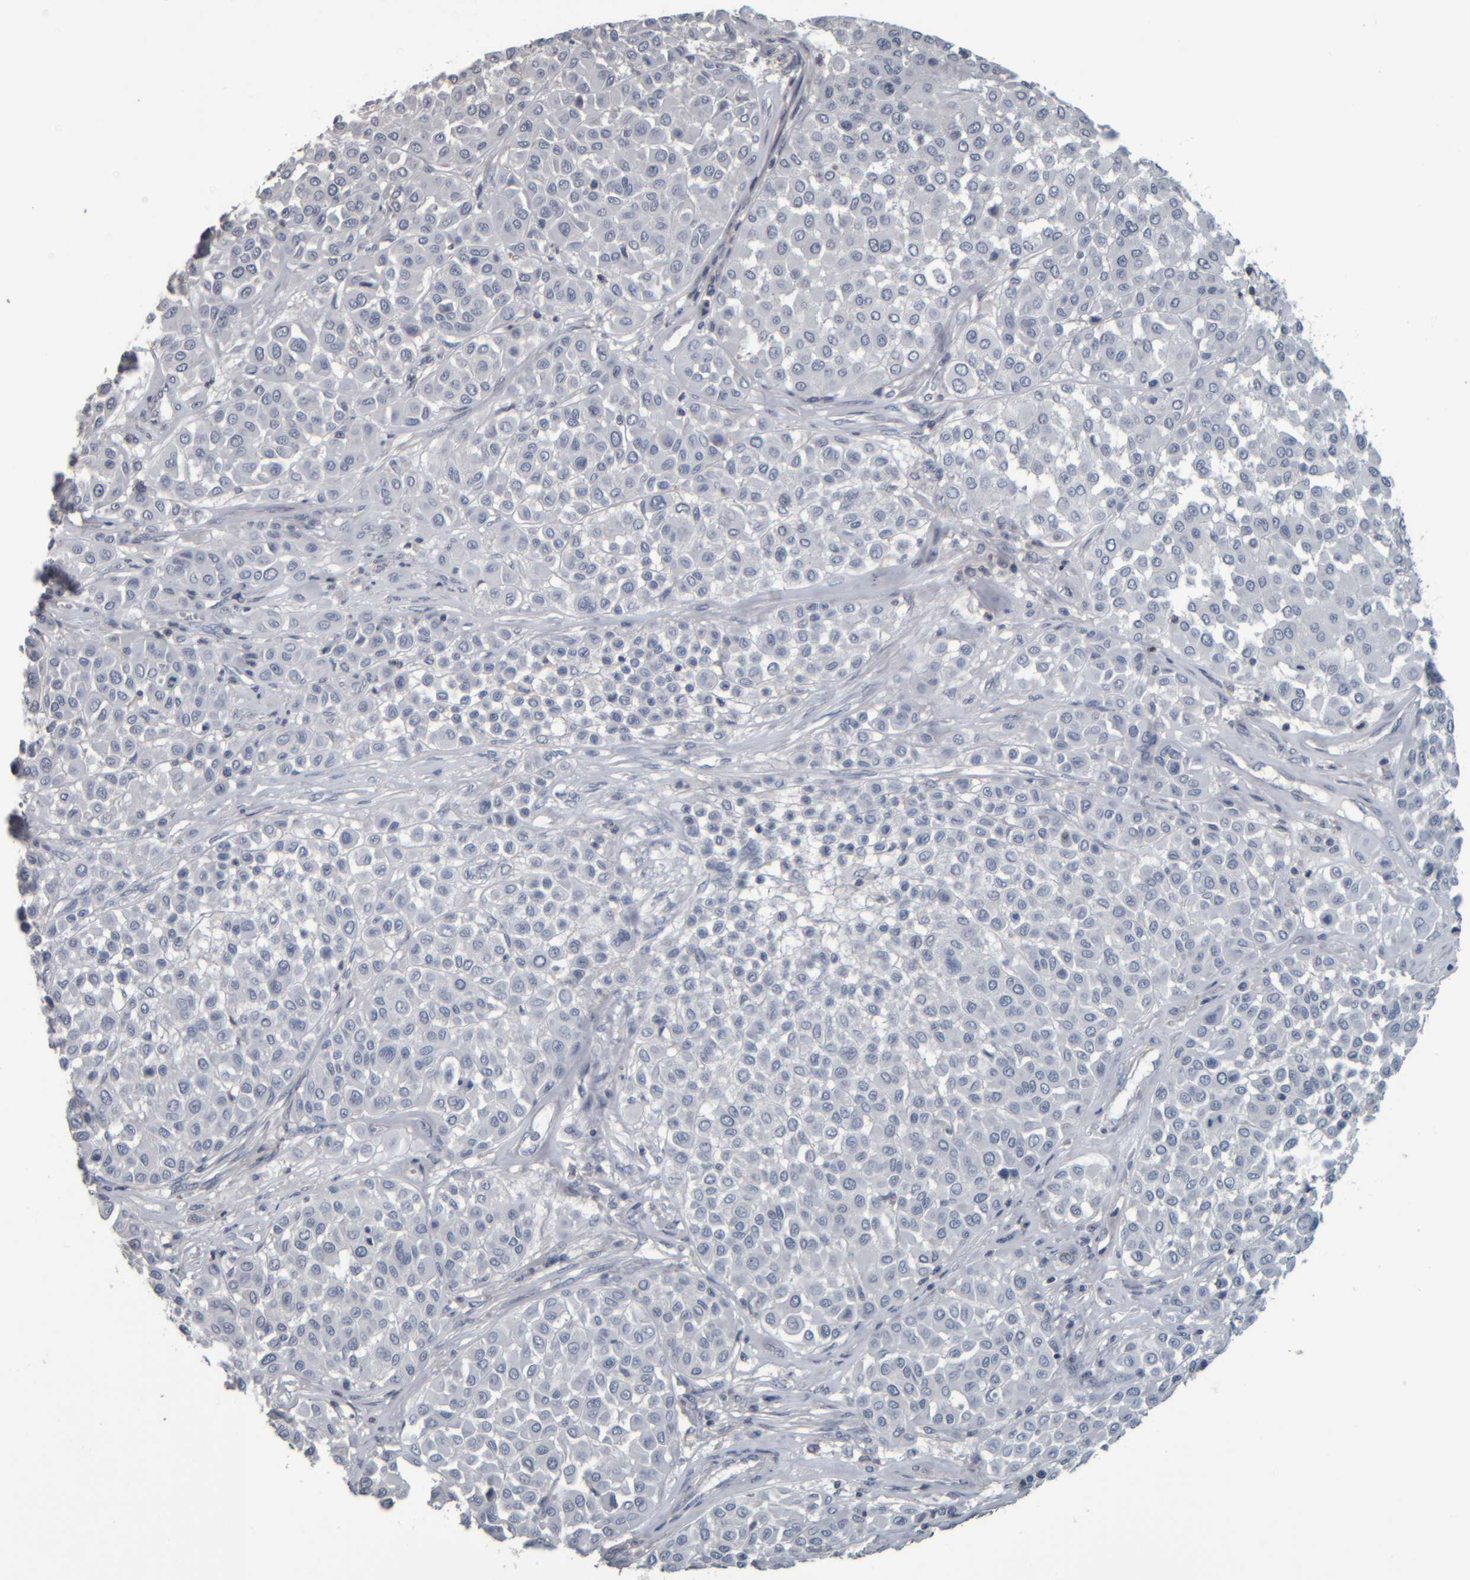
{"staining": {"intensity": "negative", "quantity": "none", "location": "none"}, "tissue": "melanoma", "cell_type": "Tumor cells", "image_type": "cancer", "snomed": [{"axis": "morphology", "description": "Malignant melanoma, Metastatic site"}, {"axis": "topography", "description": "Soft tissue"}], "caption": "Tumor cells show no significant expression in melanoma.", "gene": "CAVIN4", "patient": {"sex": "male", "age": 41}}